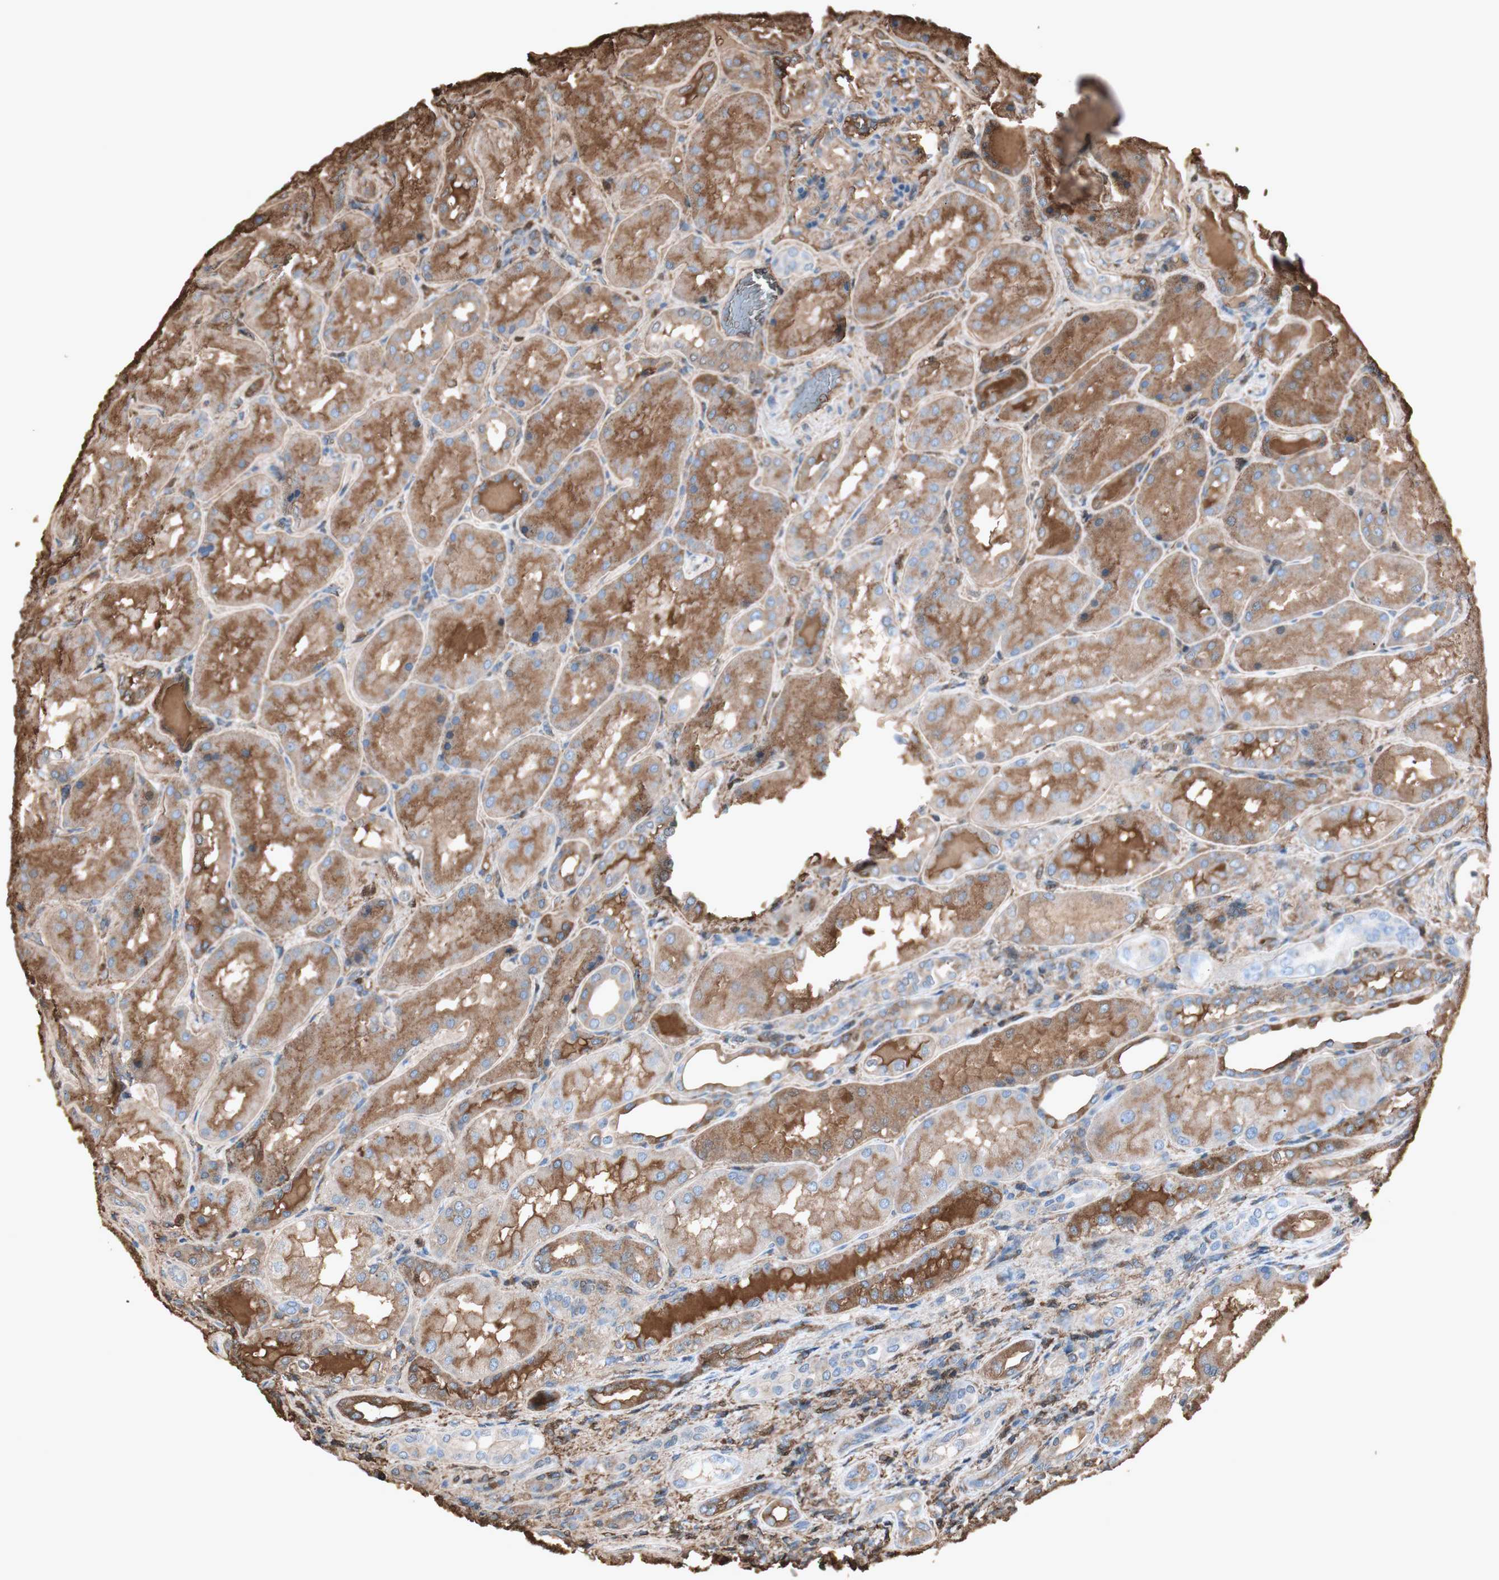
{"staining": {"intensity": "moderate", "quantity": ">75%", "location": "cytoplasmic/membranous"}, "tissue": "kidney", "cell_type": "Cells in glomeruli", "image_type": "normal", "snomed": [{"axis": "morphology", "description": "Normal tissue, NOS"}, {"axis": "topography", "description": "Kidney"}], "caption": "Kidney stained for a protein displays moderate cytoplasmic/membranous positivity in cells in glomeruli. The staining is performed using DAB brown chromogen to label protein expression. The nuclei are counter-stained blue using hematoxylin.", "gene": "MMP14", "patient": {"sex": "female", "age": 56}}